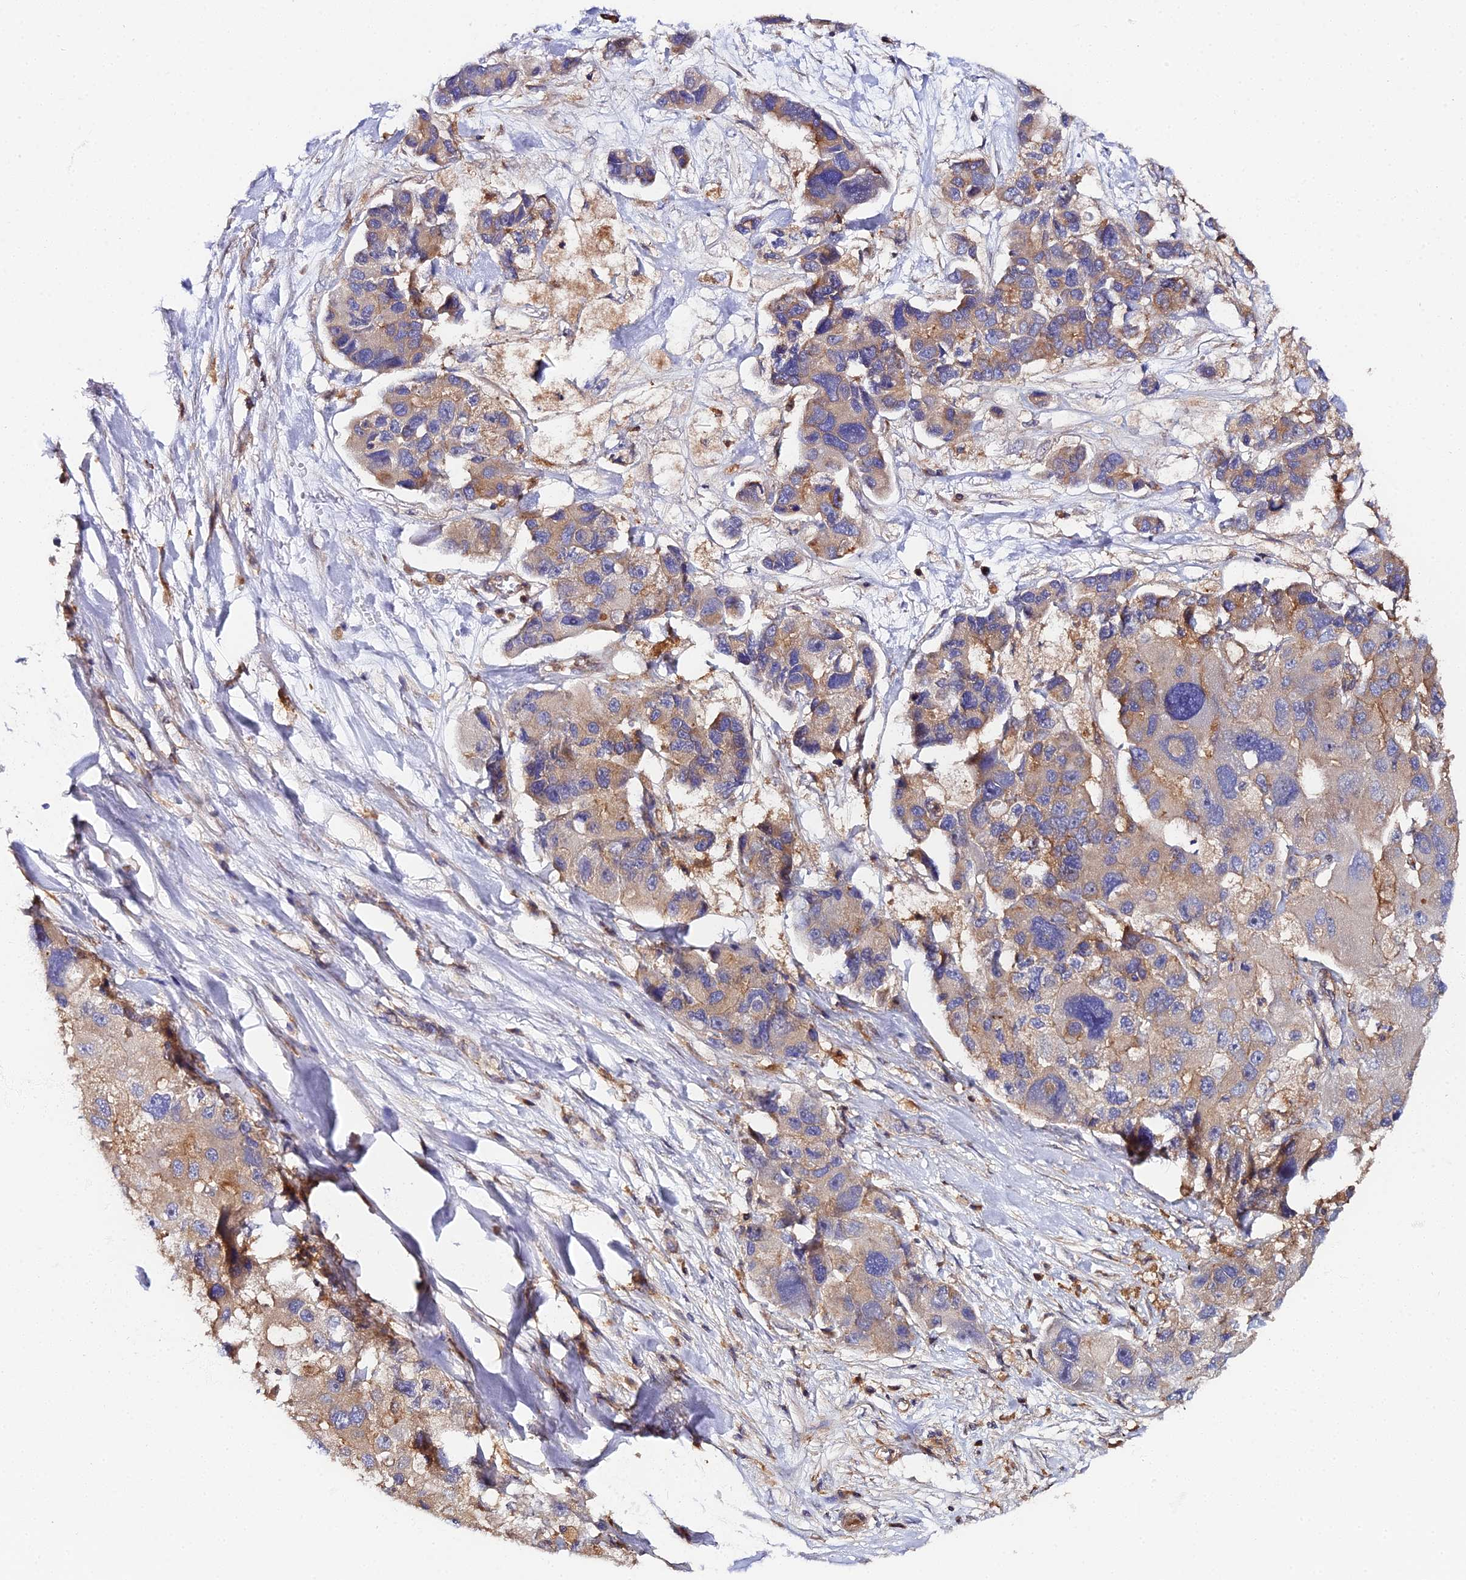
{"staining": {"intensity": "weak", "quantity": "25%-75%", "location": "cytoplasmic/membranous"}, "tissue": "lung cancer", "cell_type": "Tumor cells", "image_type": "cancer", "snomed": [{"axis": "morphology", "description": "Adenocarcinoma, NOS"}, {"axis": "topography", "description": "Lung"}], "caption": "The histopathology image demonstrates immunohistochemical staining of lung adenocarcinoma. There is weak cytoplasmic/membranous staining is seen in about 25%-75% of tumor cells.", "gene": "GNG5B", "patient": {"sex": "female", "age": 54}}